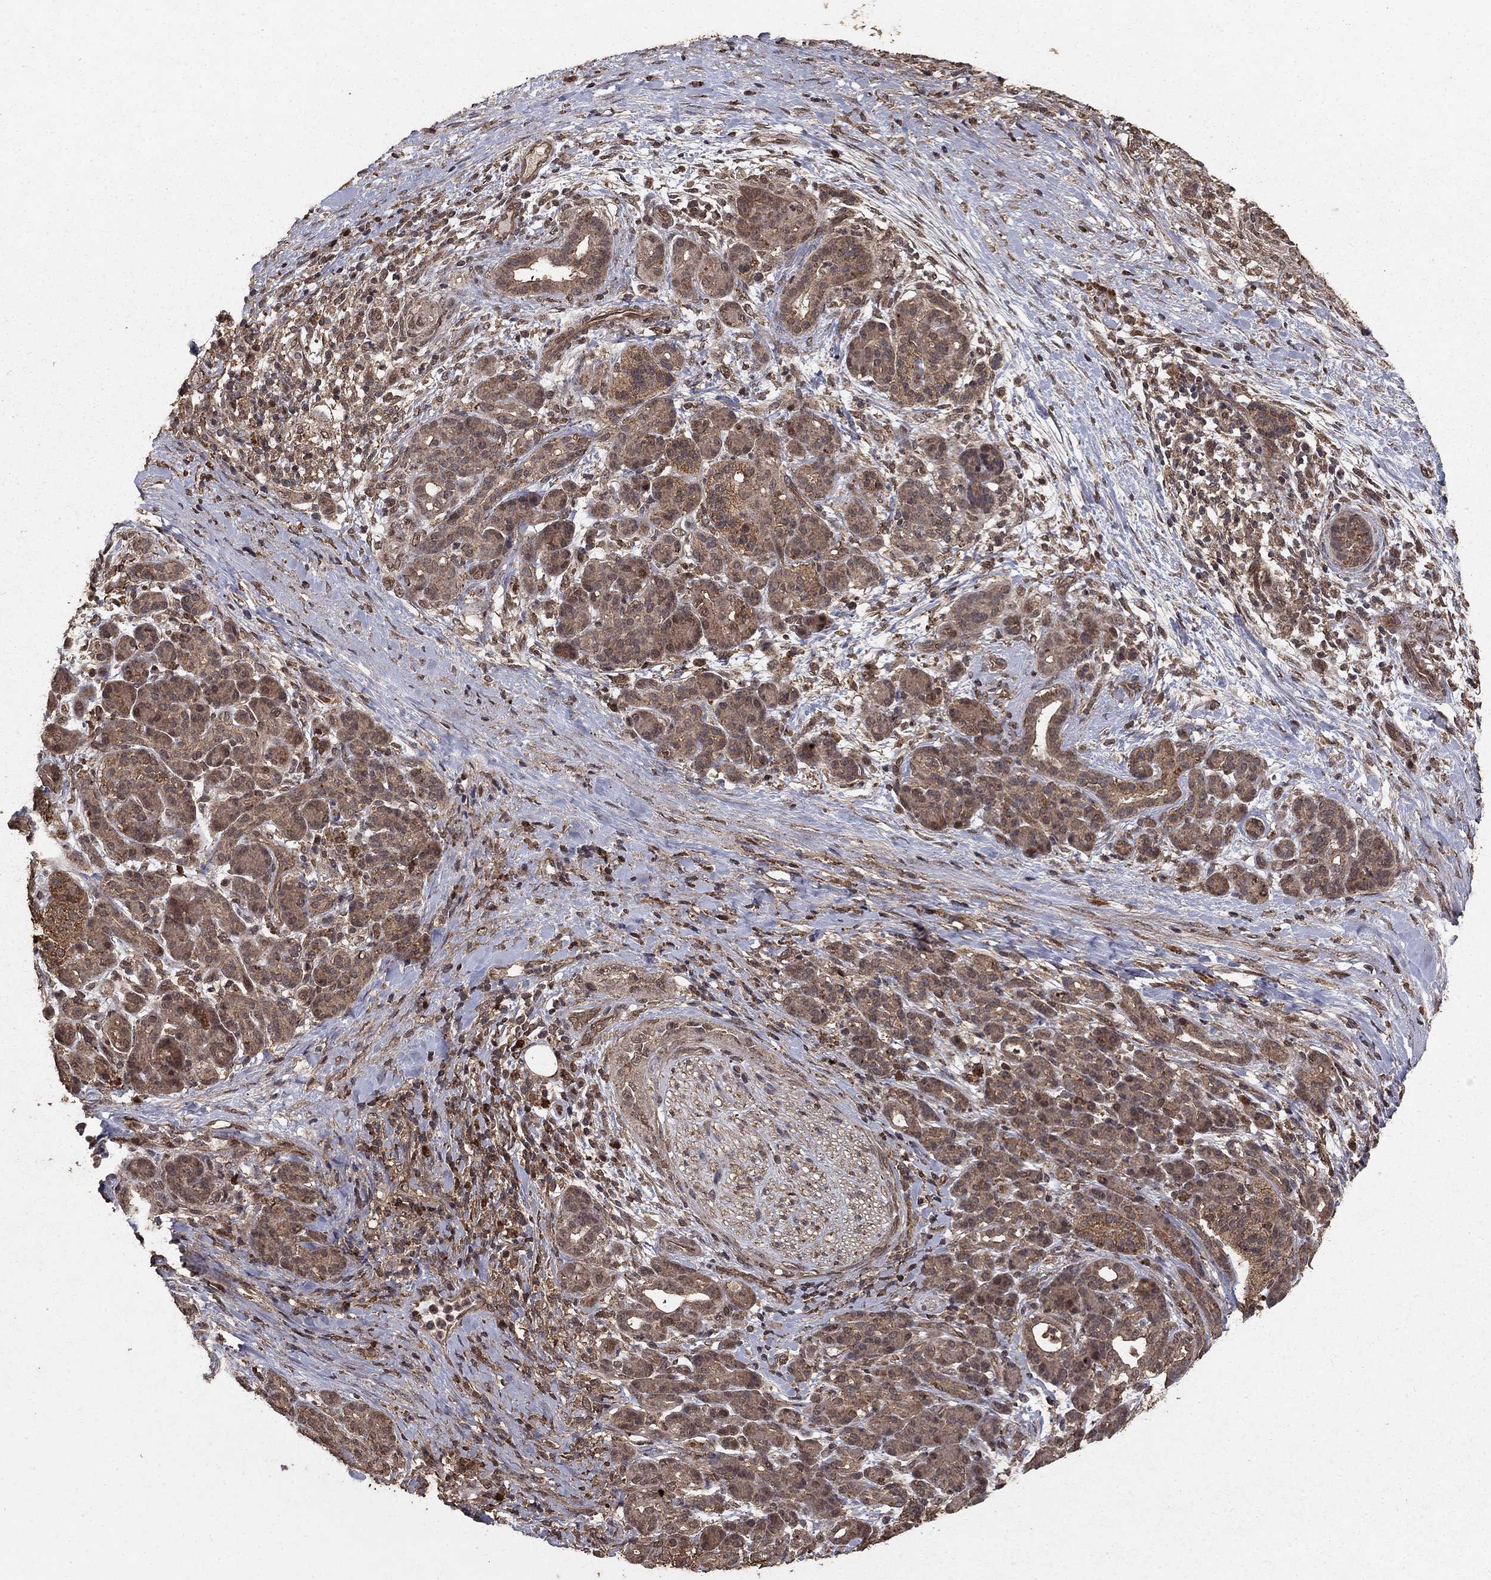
{"staining": {"intensity": "moderate", "quantity": ">75%", "location": "cytoplasmic/membranous"}, "tissue": "pancreatic cancer", "cell_type": "Tumor cells", "image_type": "cancer", "snomed": [{"axis": "morphology", "description": "Adenocarcinoma, NOS"}, {"axis": "topography", "description": "Pancreas"}], "caption": "Brown immunohistochemical staining in human pancreatic cancer shows moderate cytoplasmic/membranous expression in approximately >75% of tumor cells.", "gene": "PRDM1", "patient": {"sex": "male", "age": 44}}